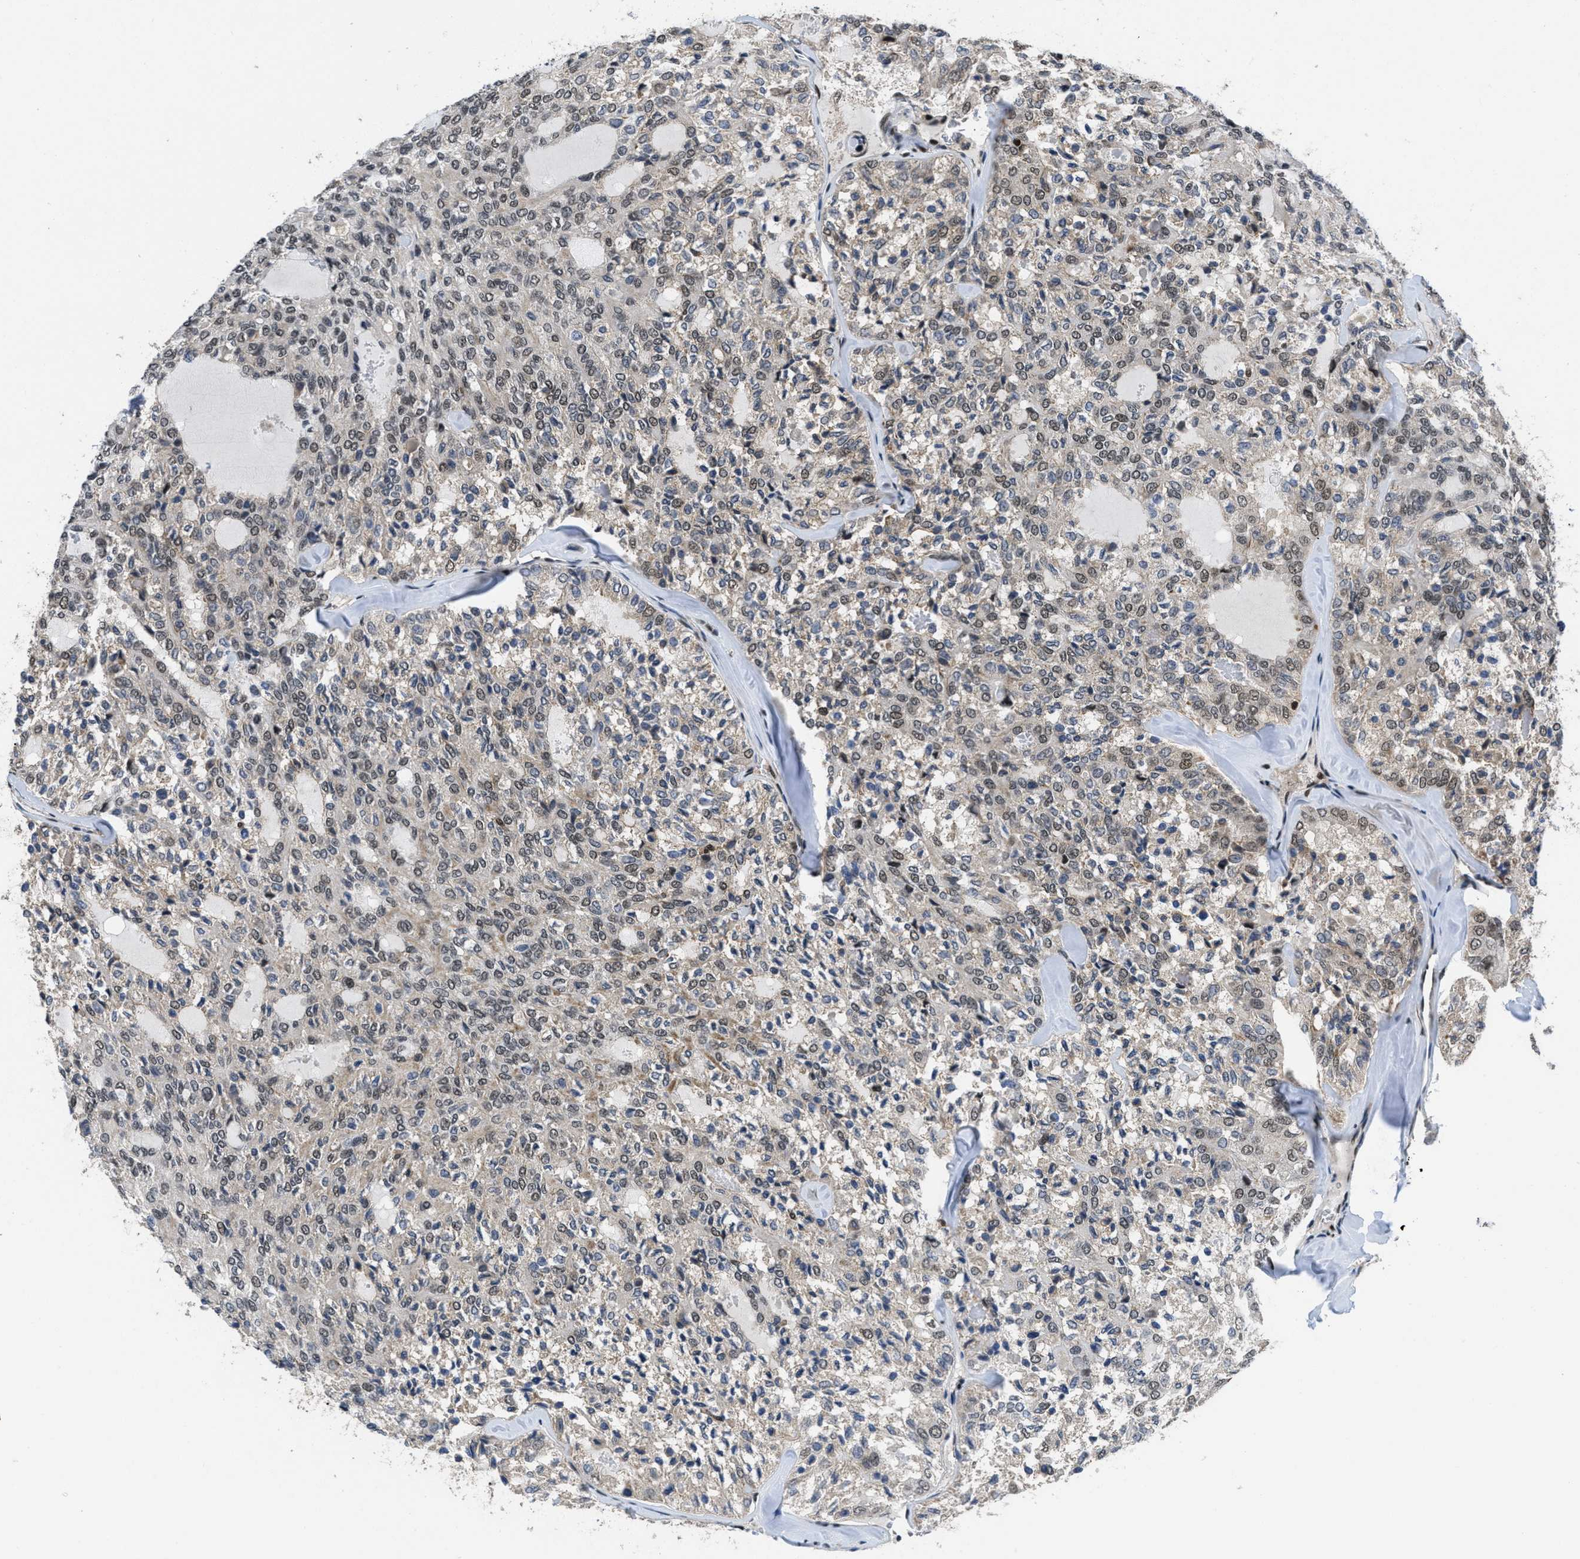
{"staining": {"intensity": "moderate", "quantity": ">75%", "location": "nuclear"}, "tissue": "thyroid cancer", "cell_type": "Tumor cells", "image_type": "cancer", "snomed": [{"axis": "morphology", "description": "Follicular adenoma carcinoma, NOS"}, {"axis": "topography", "description": "Thyroid gland"}], "caption": "Thyroid follicular adenoma carcinoma stained for a protein (brown) reveals moderate nuclear positive positivity in about >75% of tumor cells.", "gene": "CUL4B", "patient": {"sex": "male", "age": 75}}